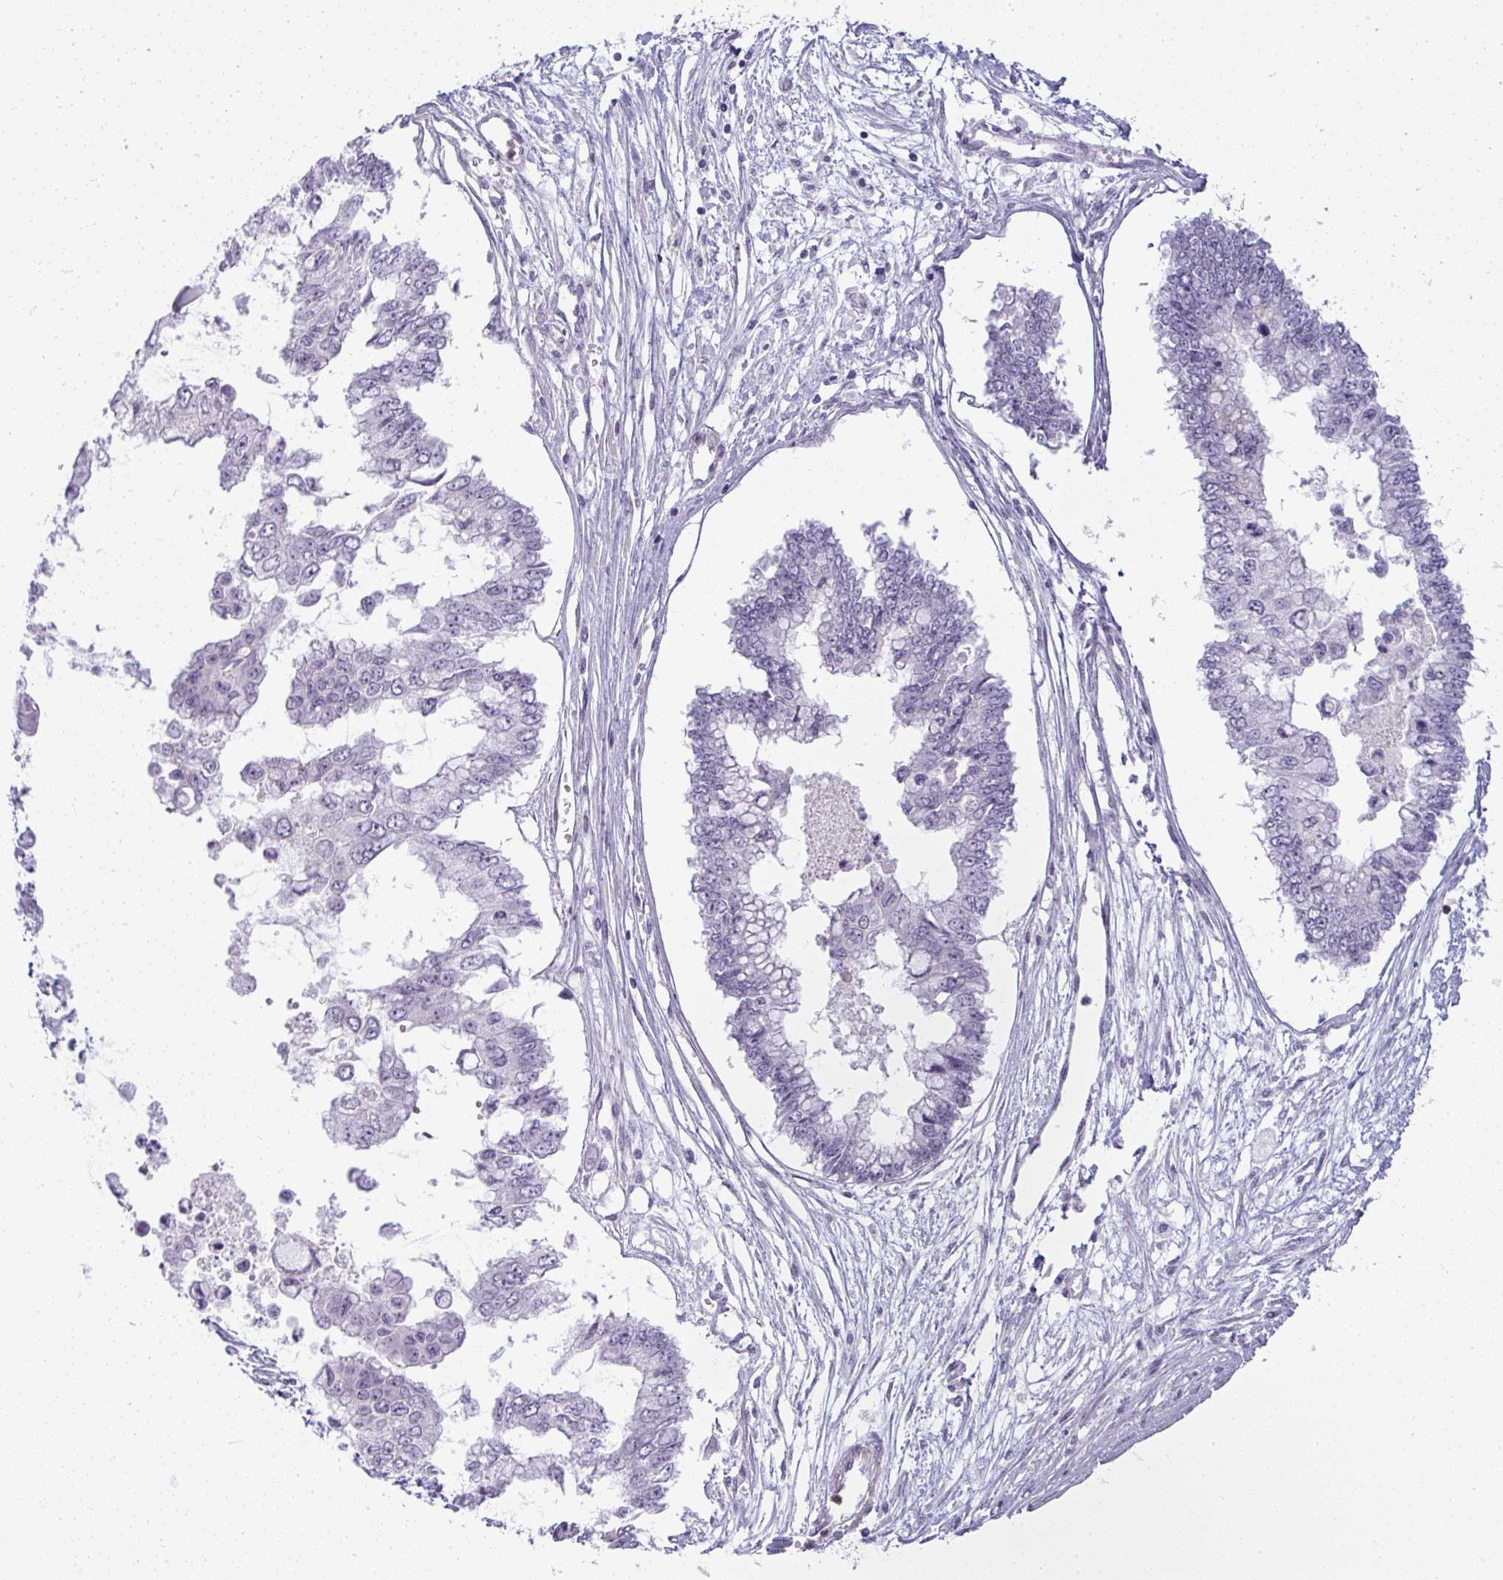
{"staining": {"intensity": "negative", "quantity": "none", "location": "none"}, "tissue": "ovarian cancer", "cell_type": "Tumor cells", "image_type": "cancer", "snomed": [{"axis": "morphology", "description": "Cystadenocarcinoma, mucinous, NOS"}, {"axis": "topography", "description": "Ovary"}], "caption": "Immunohistochemistry (IHC) micrograph of neoplastic tissue: human mucinous cystadenocarcinoma (ovarian) stained with DAB (3,3'-diaminobenzidine) demonstrates no significant protein staining in tumor cells.", "gene": "DZIP1", "patient": {"sex": "female", "age": 72}}